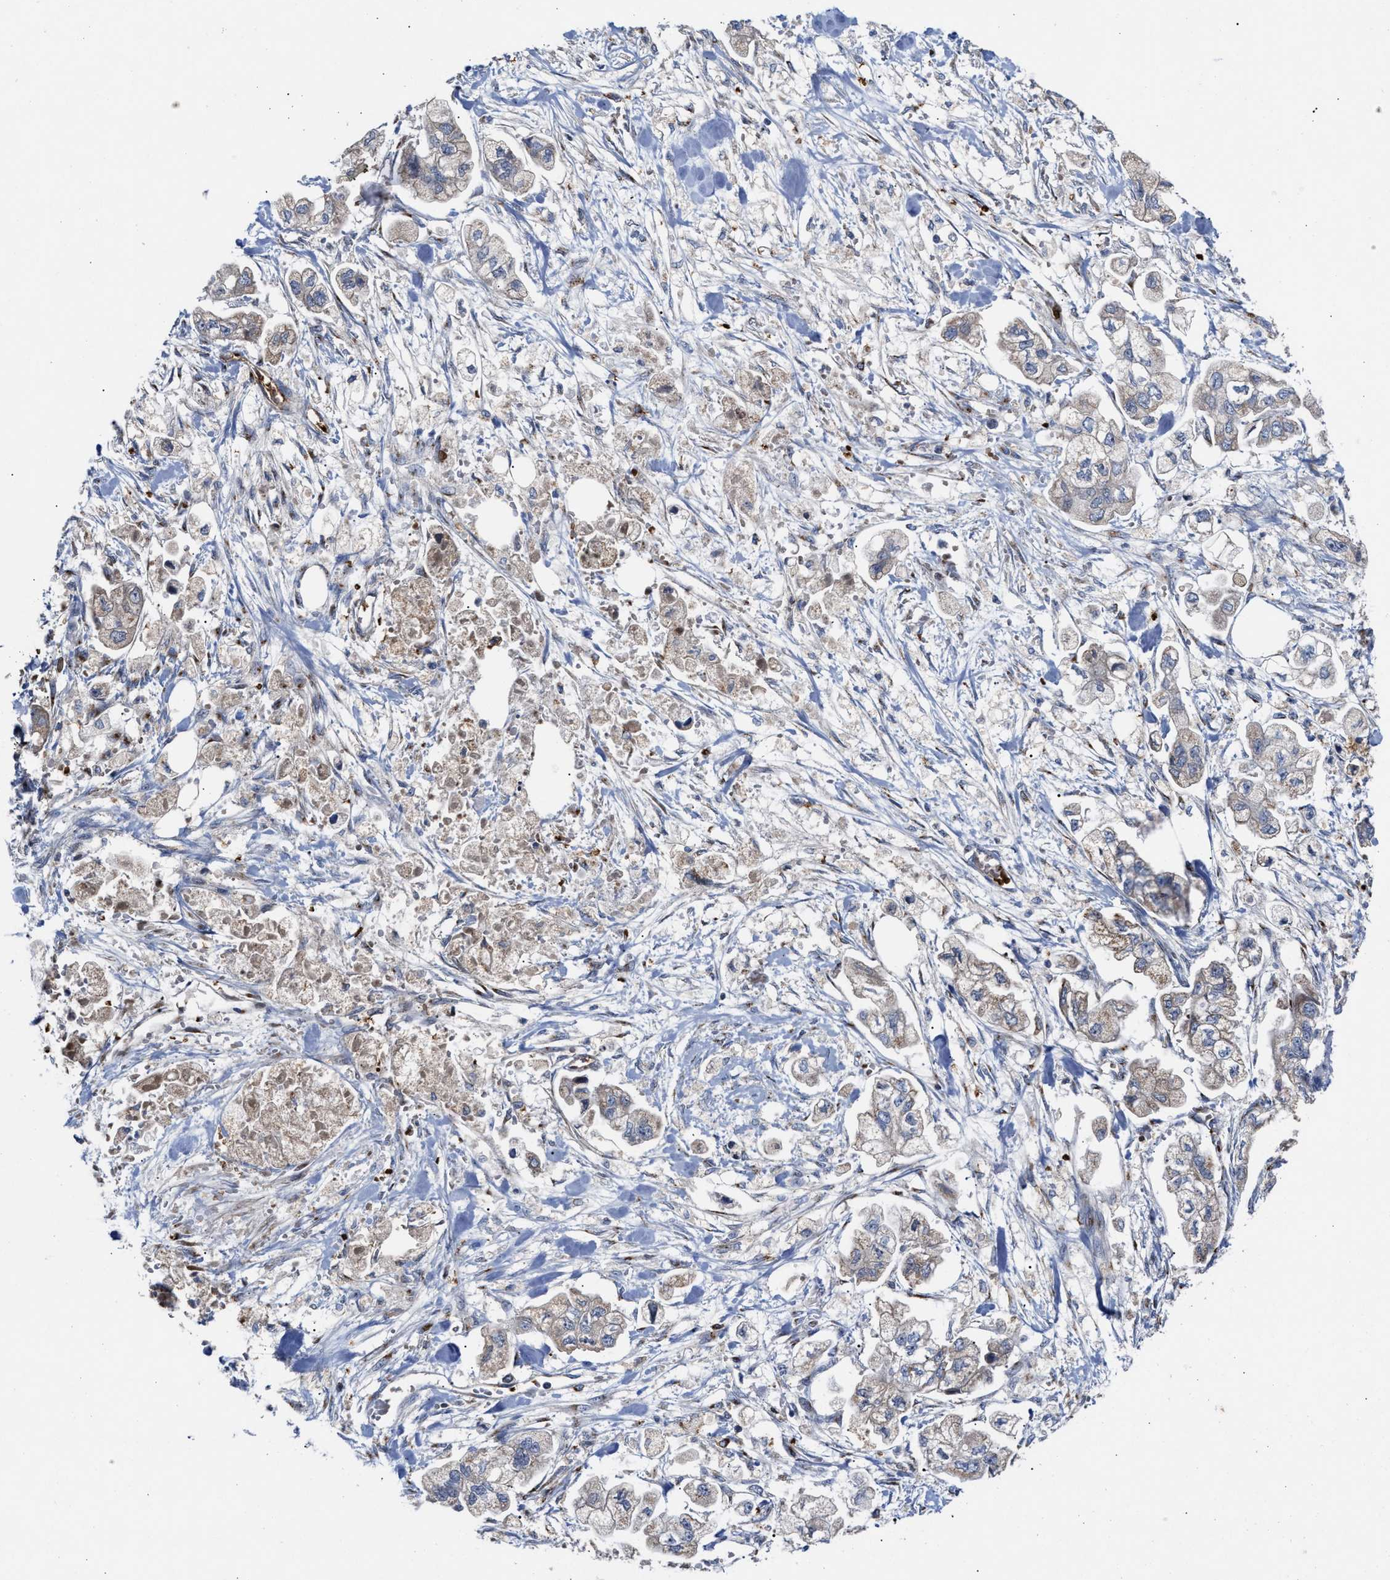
{"staining": {"intensity": "weak", "quantity": "25%-75%", "location": "cytoplasmic/membranous"}, "tissue": "stomach cancer", "cell_type": "Tumor cells", "image_type": "cancer", "snomed": [{"axis": "morphology", "description": "Normal tissue, NOS"}, {"axis": "morphology", "description": "Adenocarcinoma, NOS"}, {"axis": "topography", "description": "Stomach"}], "caption": "Stomach cancer (adenocarcinoma) was stained to show a protein in brown. There is low levels of weak cytoplasmic/membranous positivity in approximately 25%-75% of tumor cells.", "gene": "CCL2", "patient": {"sex": "male", "age": 62}}